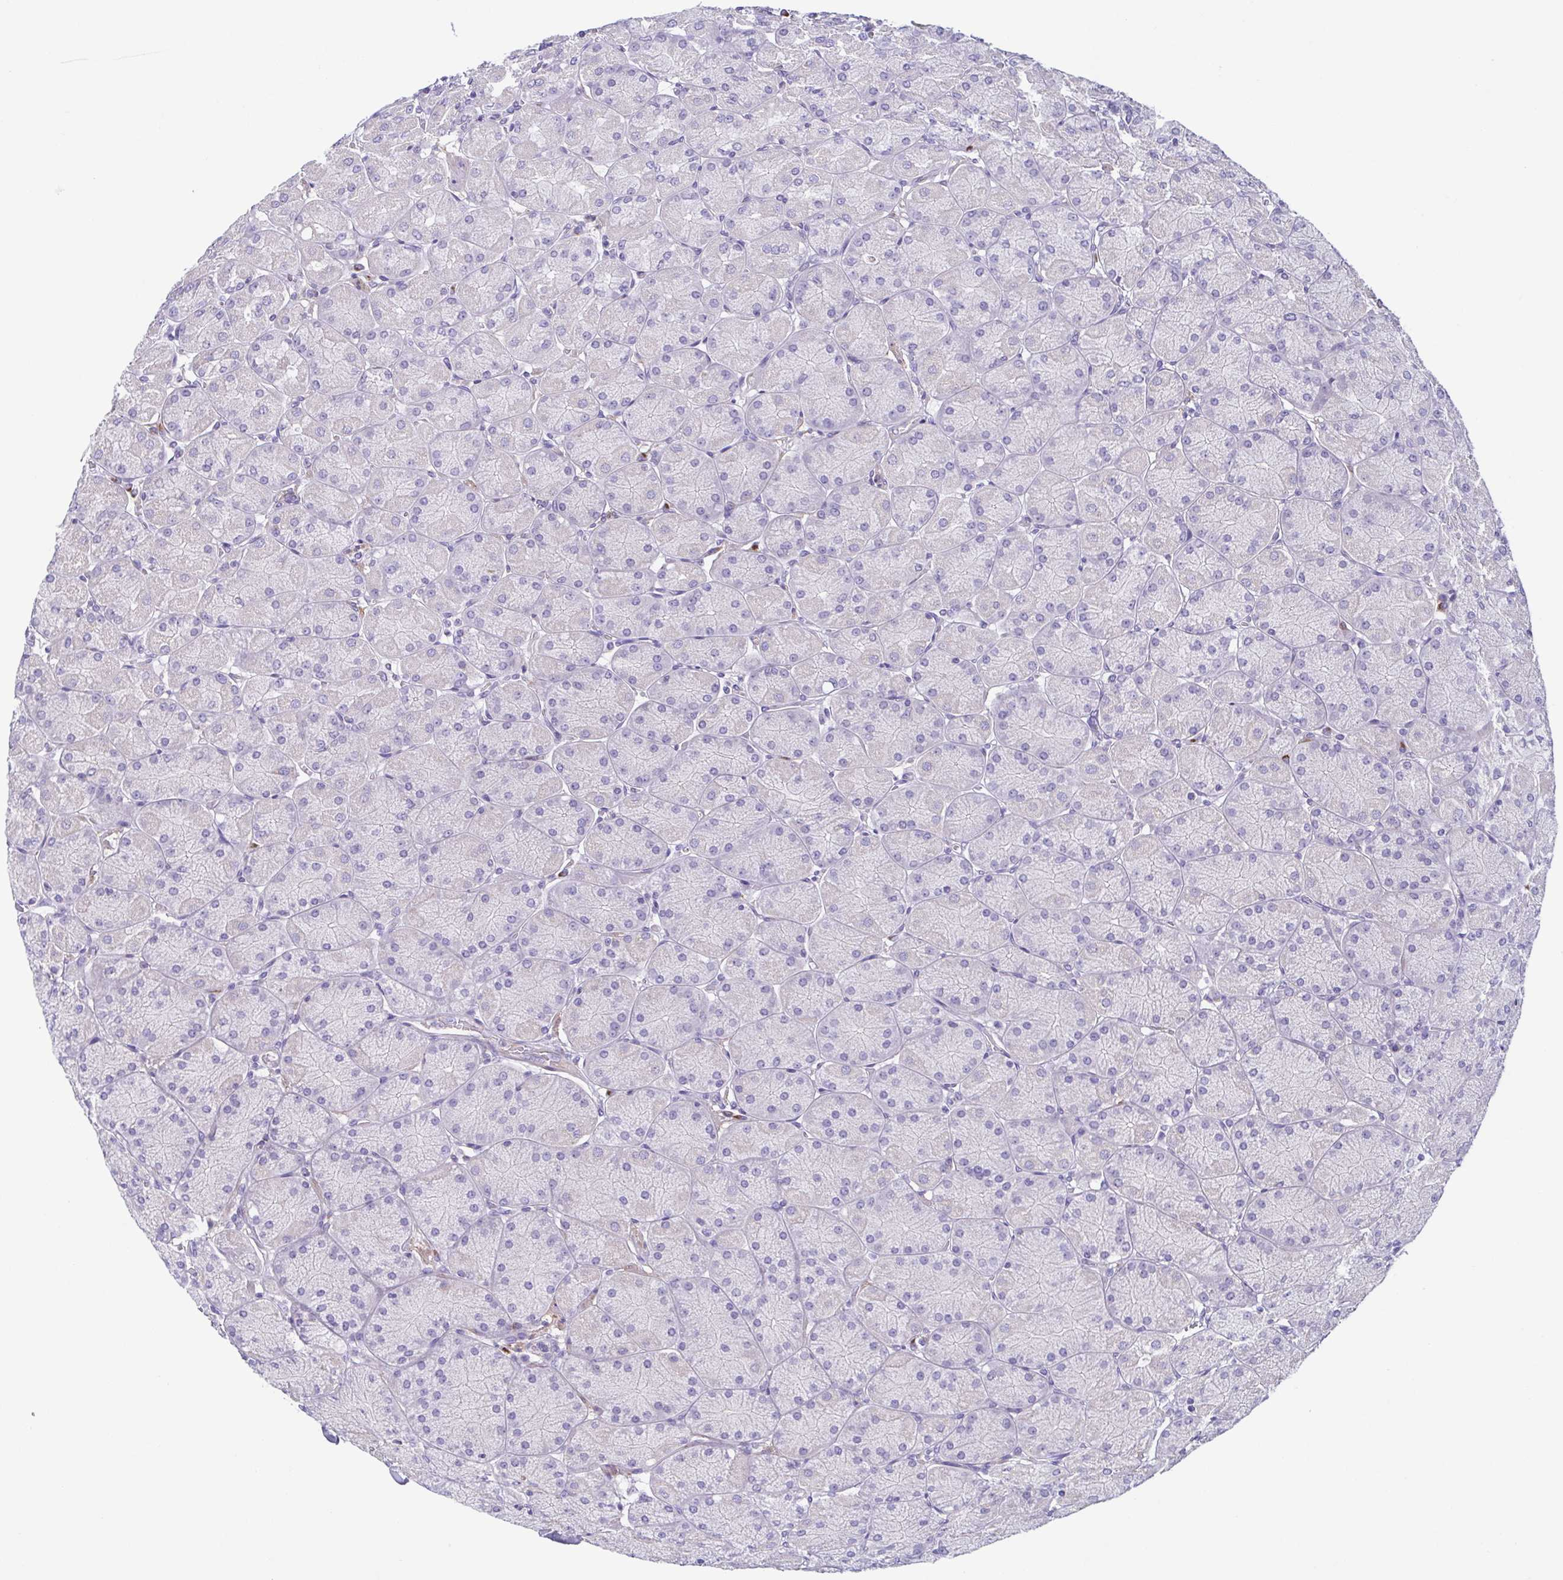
{"staining": {"intensity": "weak", "quantity": "<25%", "location": "cytoplasmic/membranous"}, "tissue": "stomach", "cell_type": "Glandular cells", "image_type": "normal", "snomed": [{"axis": "morphology", "description": "Normal tissue, NOS"}, {"axis": "topography", "description": "Stomach, upper"}], "caption": "Human stomach stained for a protein using immunohistochemistry demonstrates no staining in glandular cells.", "gene": "COL17A1", "patient": {"sex": "female", "age": 56}}